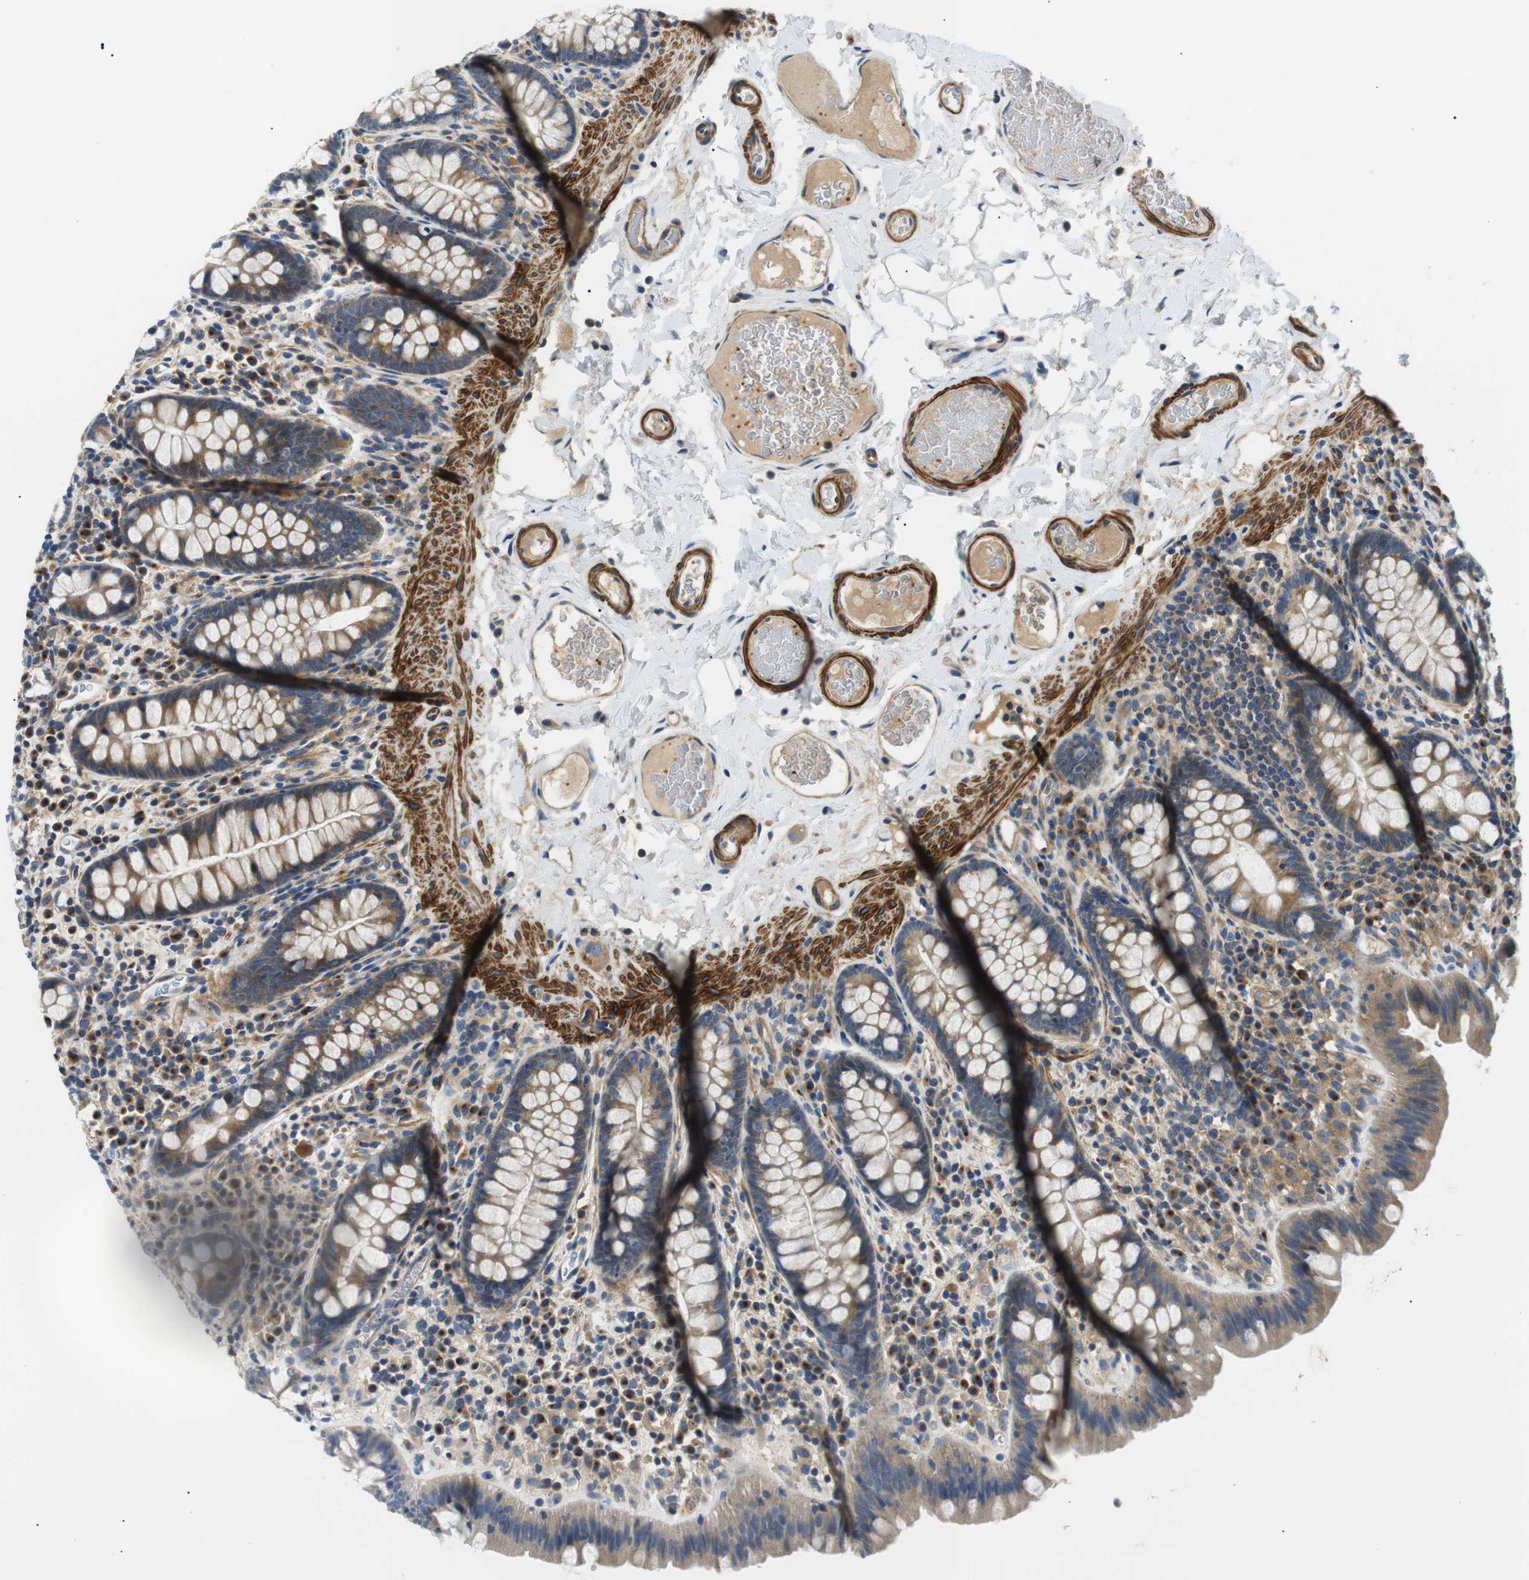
{"staining": {"intensity": "moderate", "quantity": ">75%", "location": "cytoplasmic/membranous"}, "tissue": "colon", "cell_type": "Endothelial cells", "image_type": "normal", "snomed": [{"axis": "morphology", "description": "Normal tissue, NOS"}, {"axis": "topography", "description": "Colon"}], "caption": "Normal colon demonstrates moderate cytoplasmic/membranous staining in about >75% of endothelial cells, visualized by immunohistochemistry.", "gene": "DIPK1A", "patient": {"sex": "female", "age": 80}}